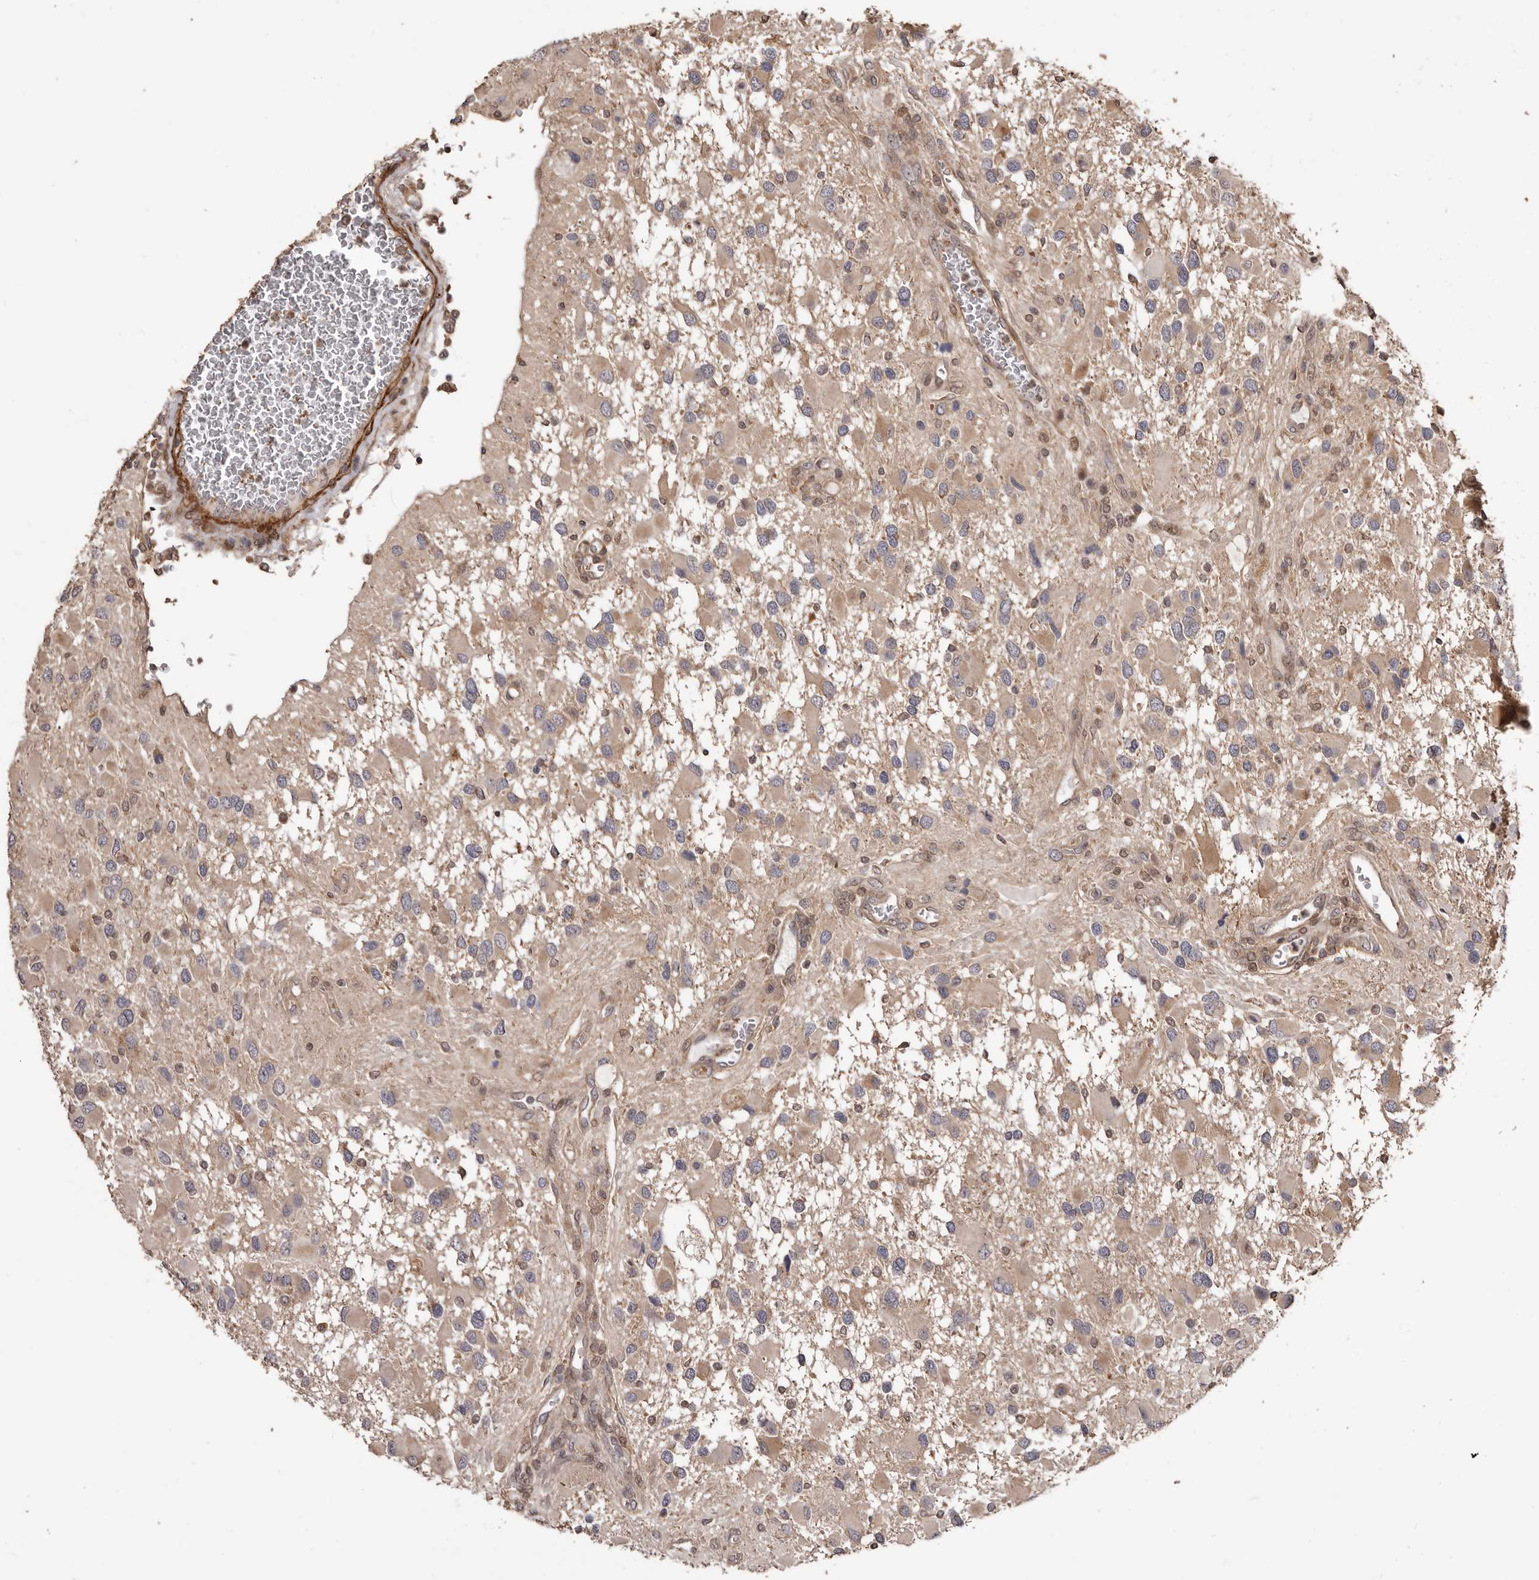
{"staining": {"intensity": "weak", "quantity": "25%-75%", "location": "cytoplasmic/membranous"}, "tissue": "glioma", "cell_type": "Tumor cells", "image_type": "cancer", "snomed": [{"axis": "morphology", "description": "Glioma, malignant, High grade"}, {"axis": "topography", "description": "Brain"}], "caption": "Immunohistochemical staining of glioma exhibits weak cytoplasmic/membranous protein staining in about 25%-75% of tumor cells.", "gene": "ZCCHC7", "patient": {"sex": "male", "age": 53}}